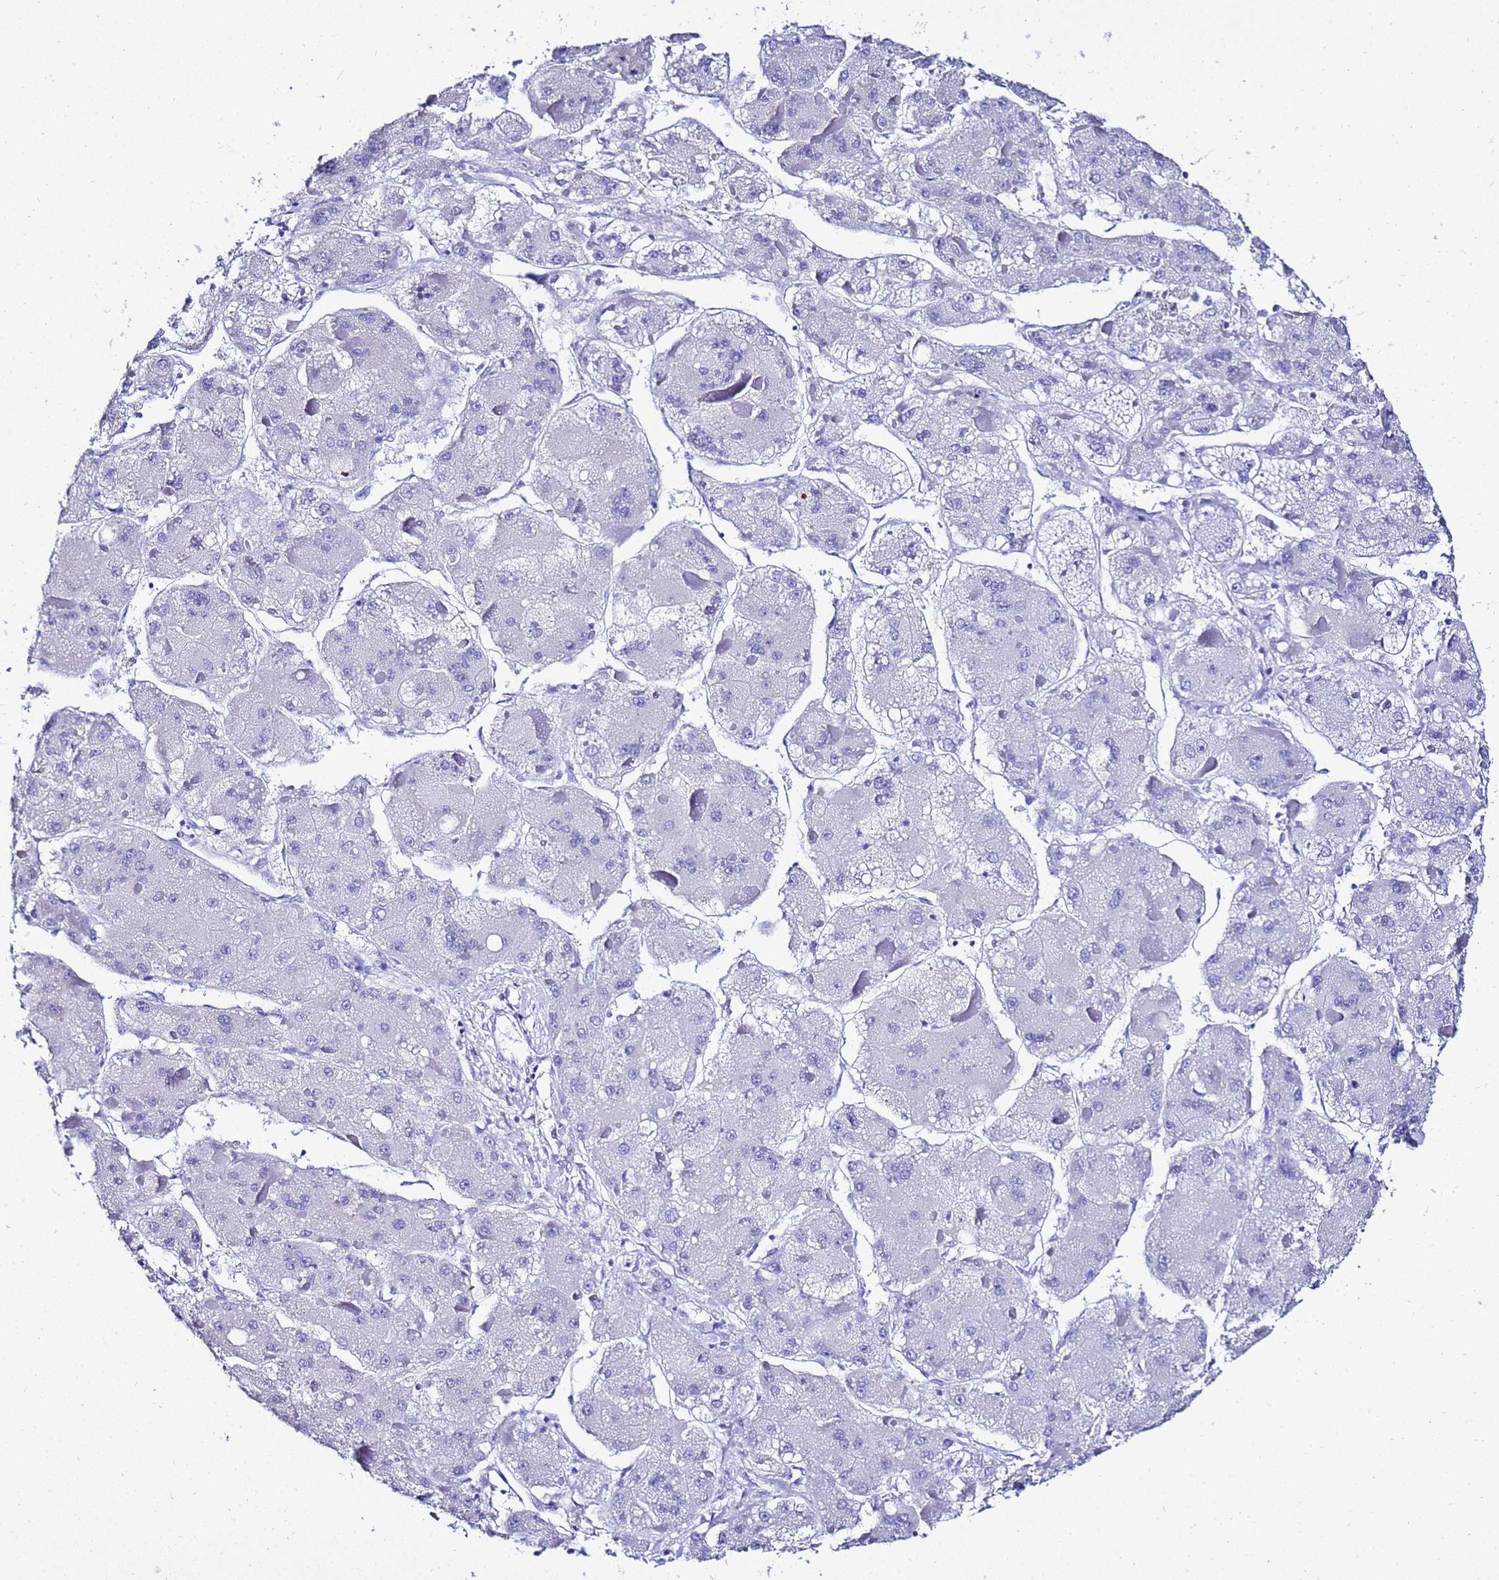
{"staining": {"intensity": "negative", "quantity": "none", "location": "none"}, "tissue": "liver cancer", "cell_type": "Tumor cells", "image_type": "cancer", "snomed": [{"axis": "morphology", "description": "Carcinoma, Hepatocellular, NOS"}, {"axis": "topography", "description": "Liver"}], "caption": "Hepatocellular carcinoma (liver) was stained to show a protein in brown. There is no significant positivity in tumor cells. (DAB (3,3'-diaminobenzidine) immunohistochemistry with hematoxylin counter stain).", "gene": "LIPF", "patient": {"sex": "female", "age": 73}}